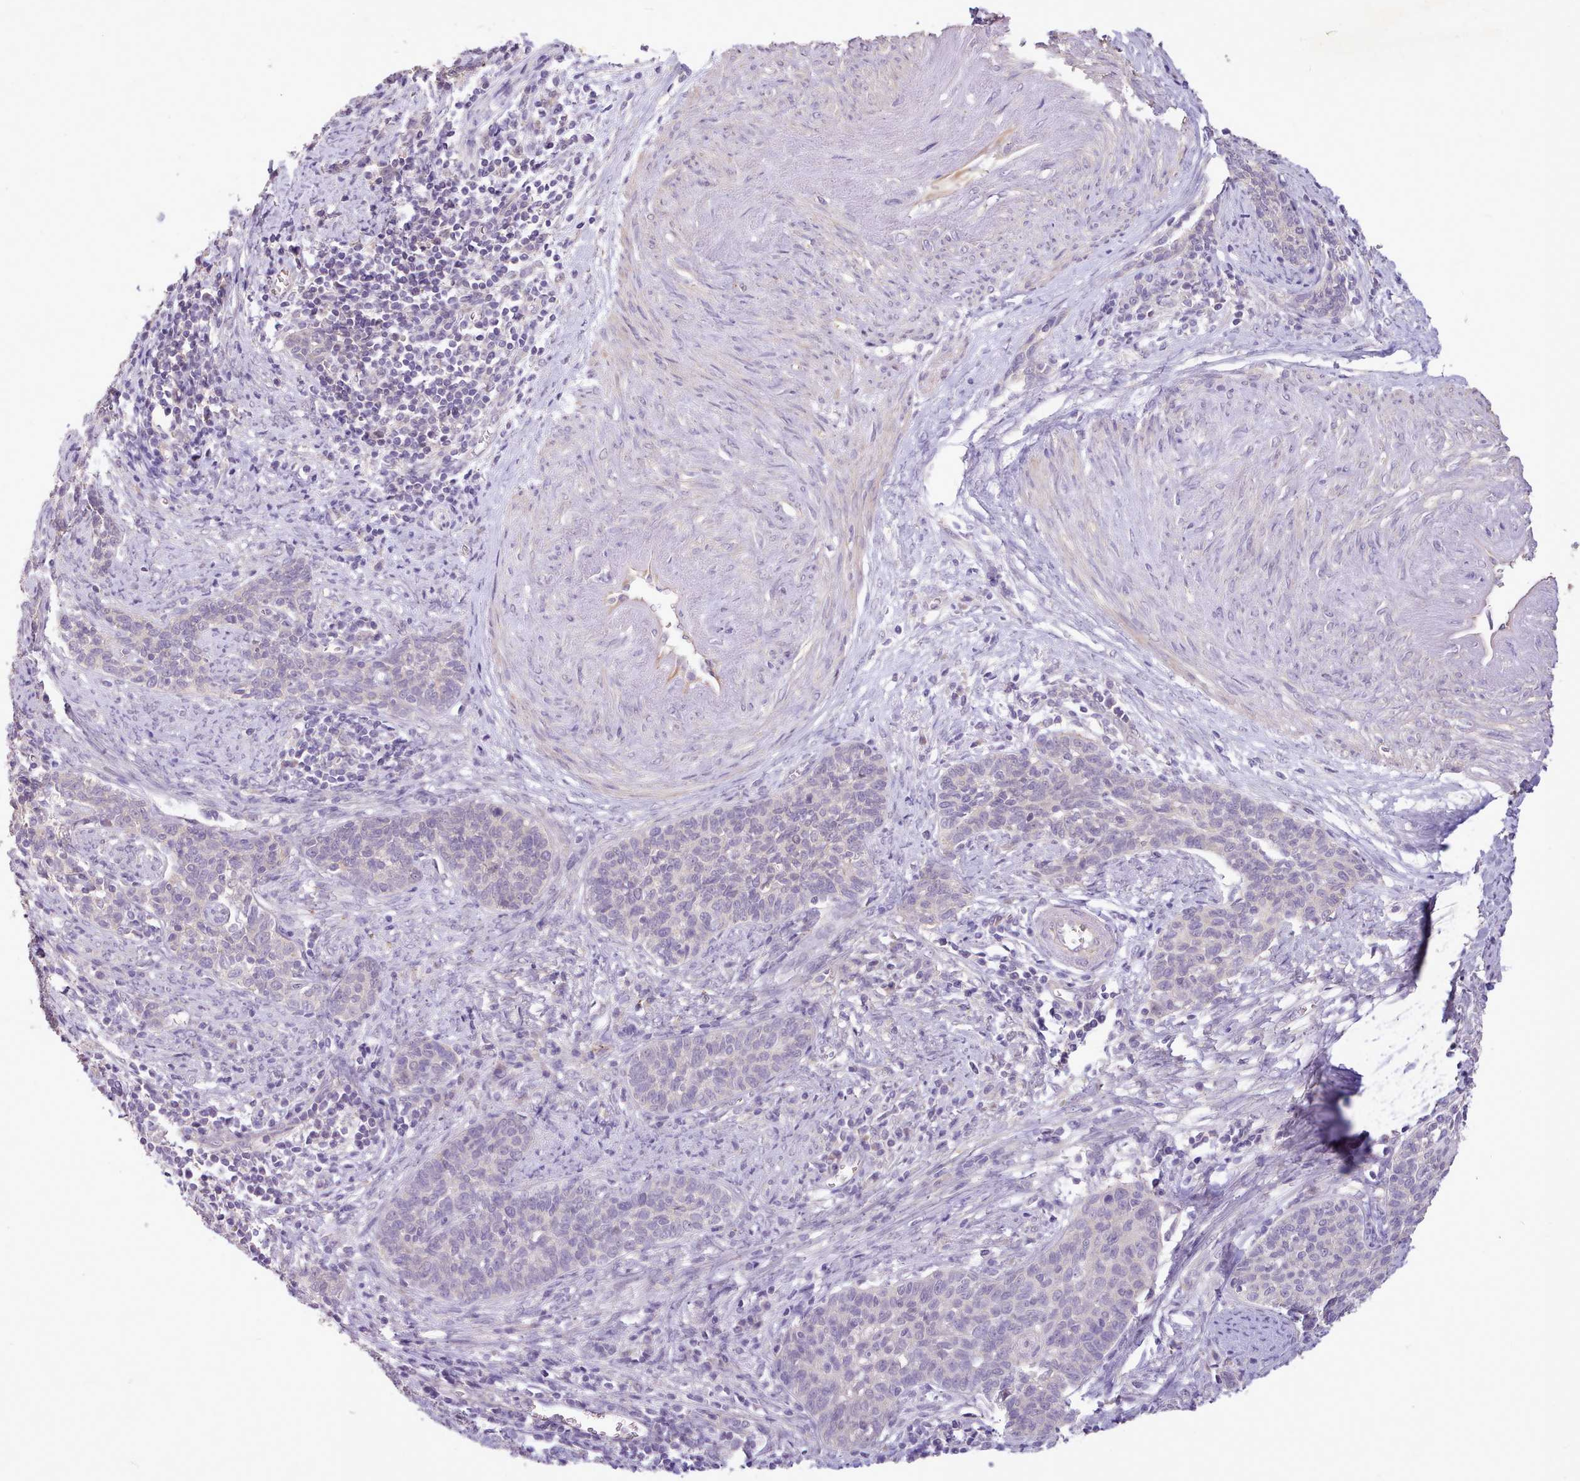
{"staining": {"intensity": "negative", "quantity": "none", "location": "none"}, "tissue": "cervical cancer", "cell_type": "Tumor cells", "image_type": "cancer", "snomed": [{"axis": "morphology", "description": "Squamous cell carcinoma, NOS"}, {"axis": "topography", "description": "Cervix"}], "caption": "High magnification brightfield microscopy of cervical cancer (squamous cell carcinoma) stained with DAB (brown) and counterstained with hematoxylin (blue): tumor cells show no significant expression. (IHC, brightfield microscopy, high magnification).", "gene": "ZNF607", "patient": {"sex": "female", "age": 39}}